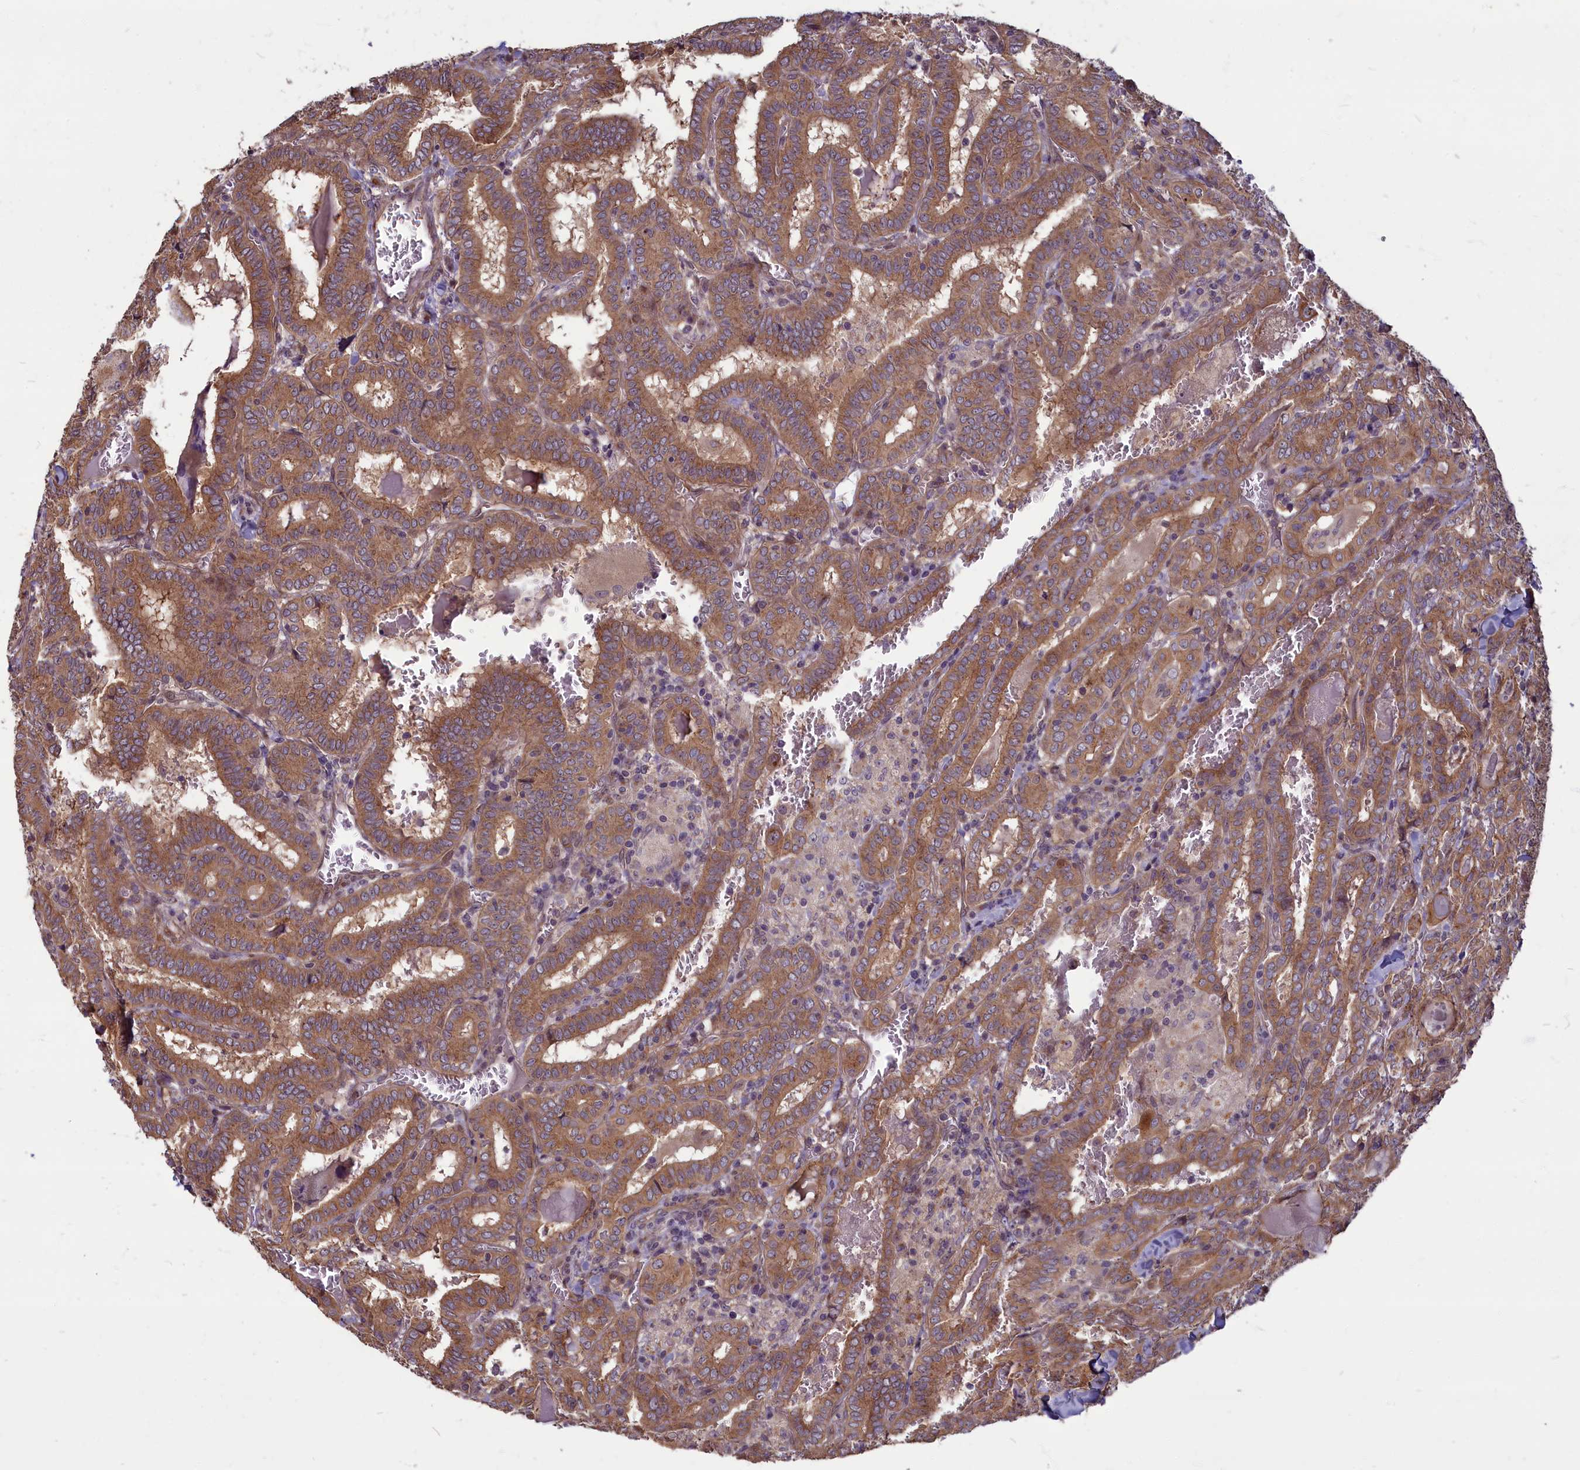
{"staining": {"intensity": "moderate", "quantity": ">75%", "location": "cytoplasmic/membranous"}, "tissue": "thyroid cancer", "cell_type": "Tumor cells", "image_type": "cancer", "snomed": [{"axis": "morphology", "description": "Papillary adenocarcinoma, NOS"}, {"axis": "topography", "description": "Thyroid gland"}], "caption": "A high-resolution photomicrograph shows IHC staining of papillary adenocarcinoma (thyroid), which displays moderate cytoplasmic/membranous expression in about >75% of tumor cells. The protein of interest is stained brown, and the nuclei are stained in blue (DAB (3,3'-diaminobenzidine) IHC with brightfield microscopy, high magnification).", "gene": "MYCBP", "patient": {"sex": "female", "age": 72}}